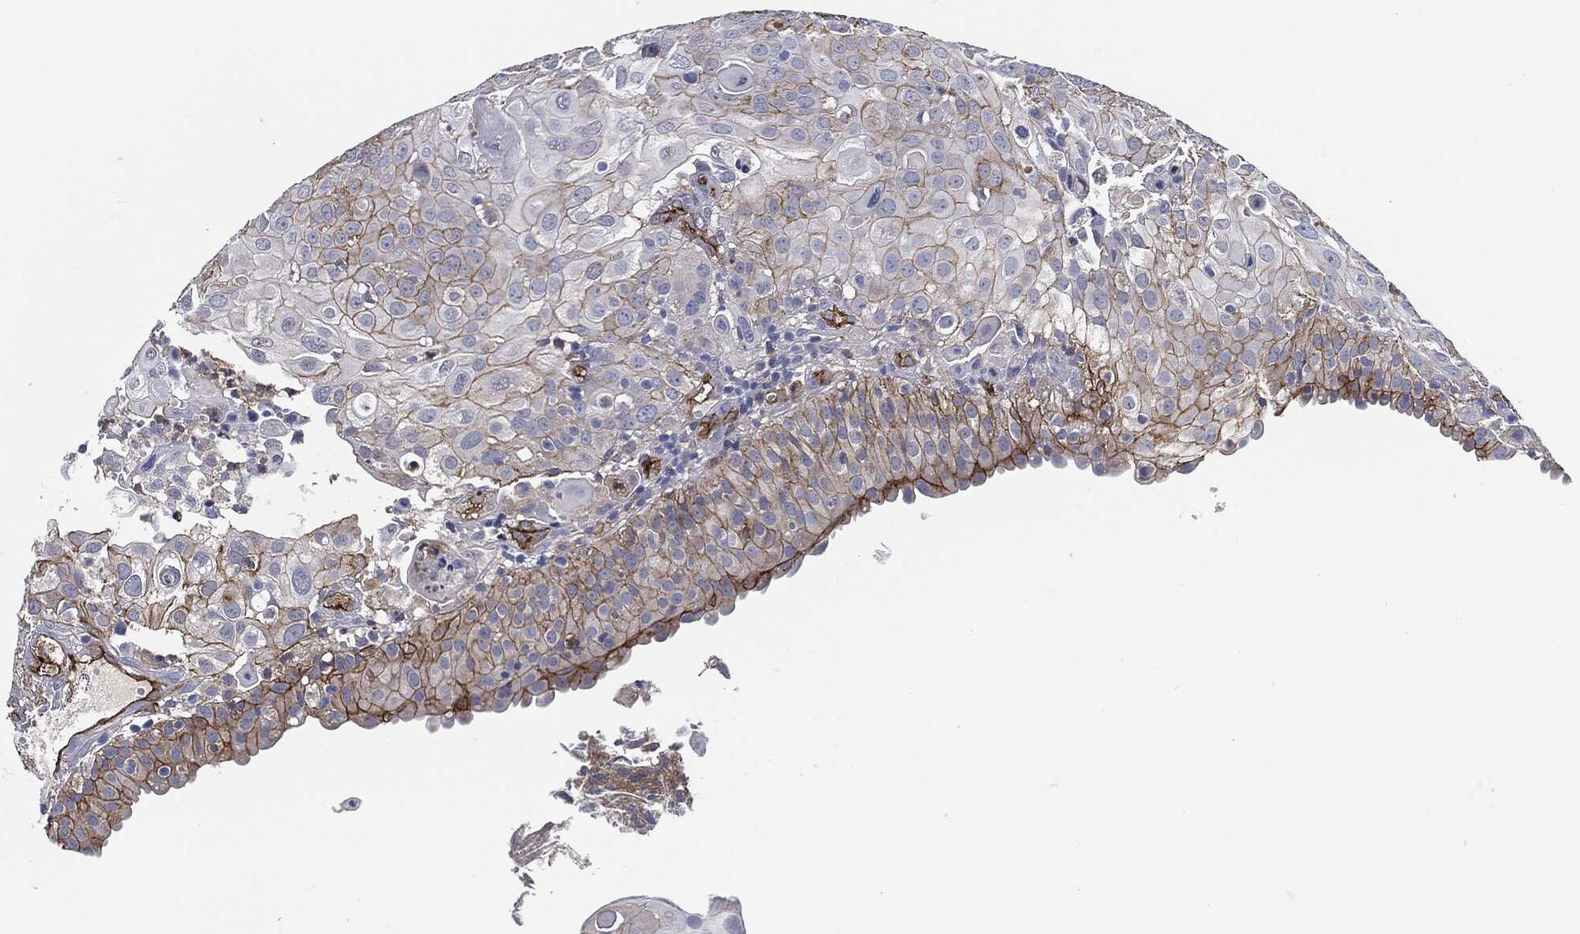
{"staining": {"intensity": "strong", "quantity": "<25%", "location": "cytoplasmic/membranous"}, "tissue": "urothelial cancer", "cell_type": "Tumor cells", "image_type": "cancer", "snomed": [{"axis": "morphology", "description": "Urothelial carcinoma, High grade"}, {"axis": "topography", "description": "Urinary bladder"}], "caption": "About <25% of tumor cells in urothelial cancer display strong cytoplasmic/membranous protein staining as visualized by brown immunohistochemical staining.", "gene": "SVIL", "patient": {"sex": "female", "age": 79}}